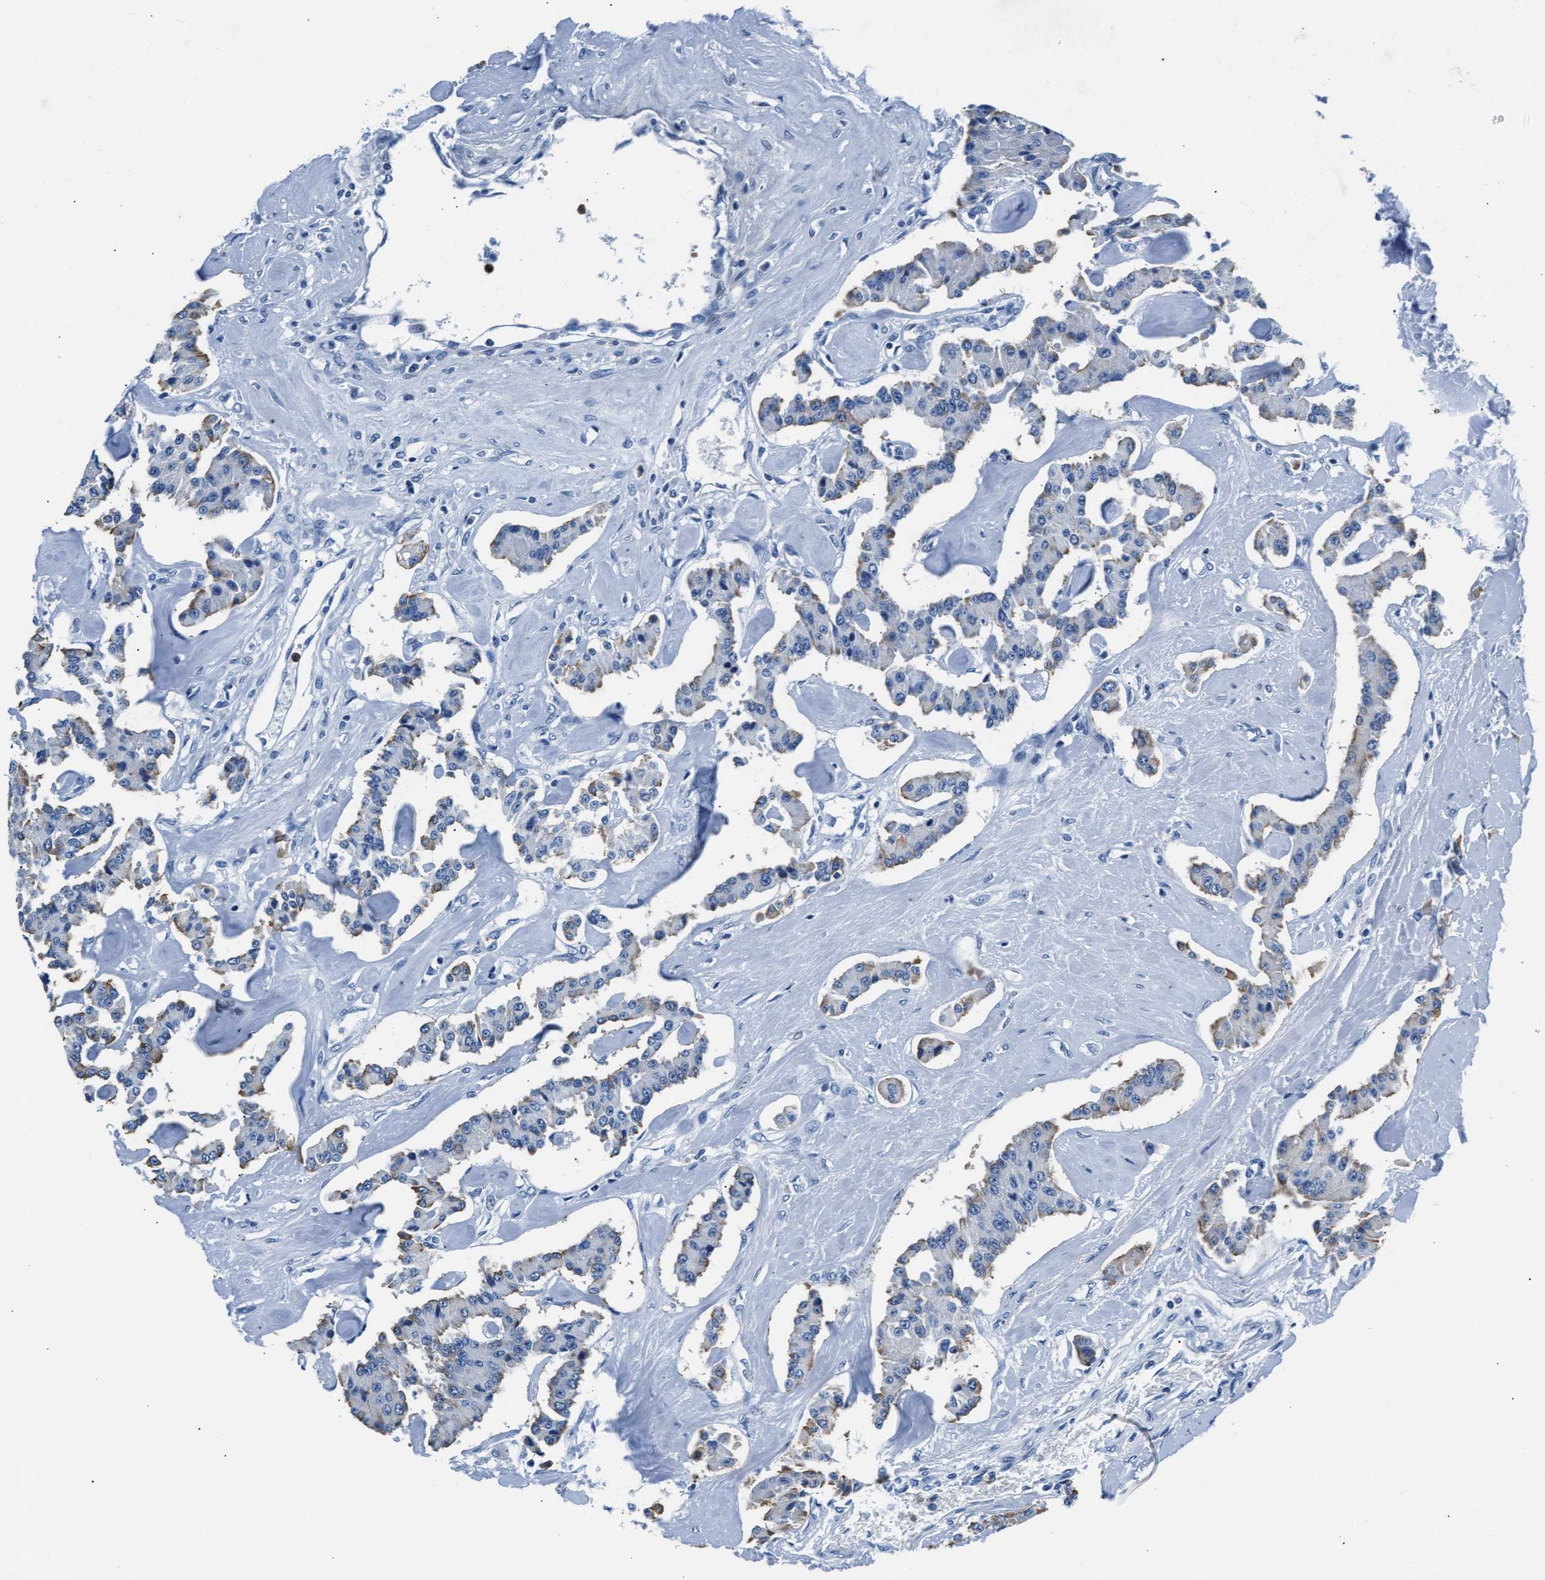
{"staining": {"intensity": "weak", "quantity": "<25%", "location": "cytoplasmic/membranous"}, "tissue": "carcinoid", "cell_type": "Tumor cells", "image_type": "cancer", "snomed": [{"axis": "morphology", "description": "Carcinoid, malignant, NOS"}, {"axis": "topography", "description": "Pancreas"}], "caption": "DAB immunohistochemical staining of carcinoid (malignant) displays no significant expression in tumor cells.", "gene": "MMP8", "patient": {"sex": "male", "age": 41}}